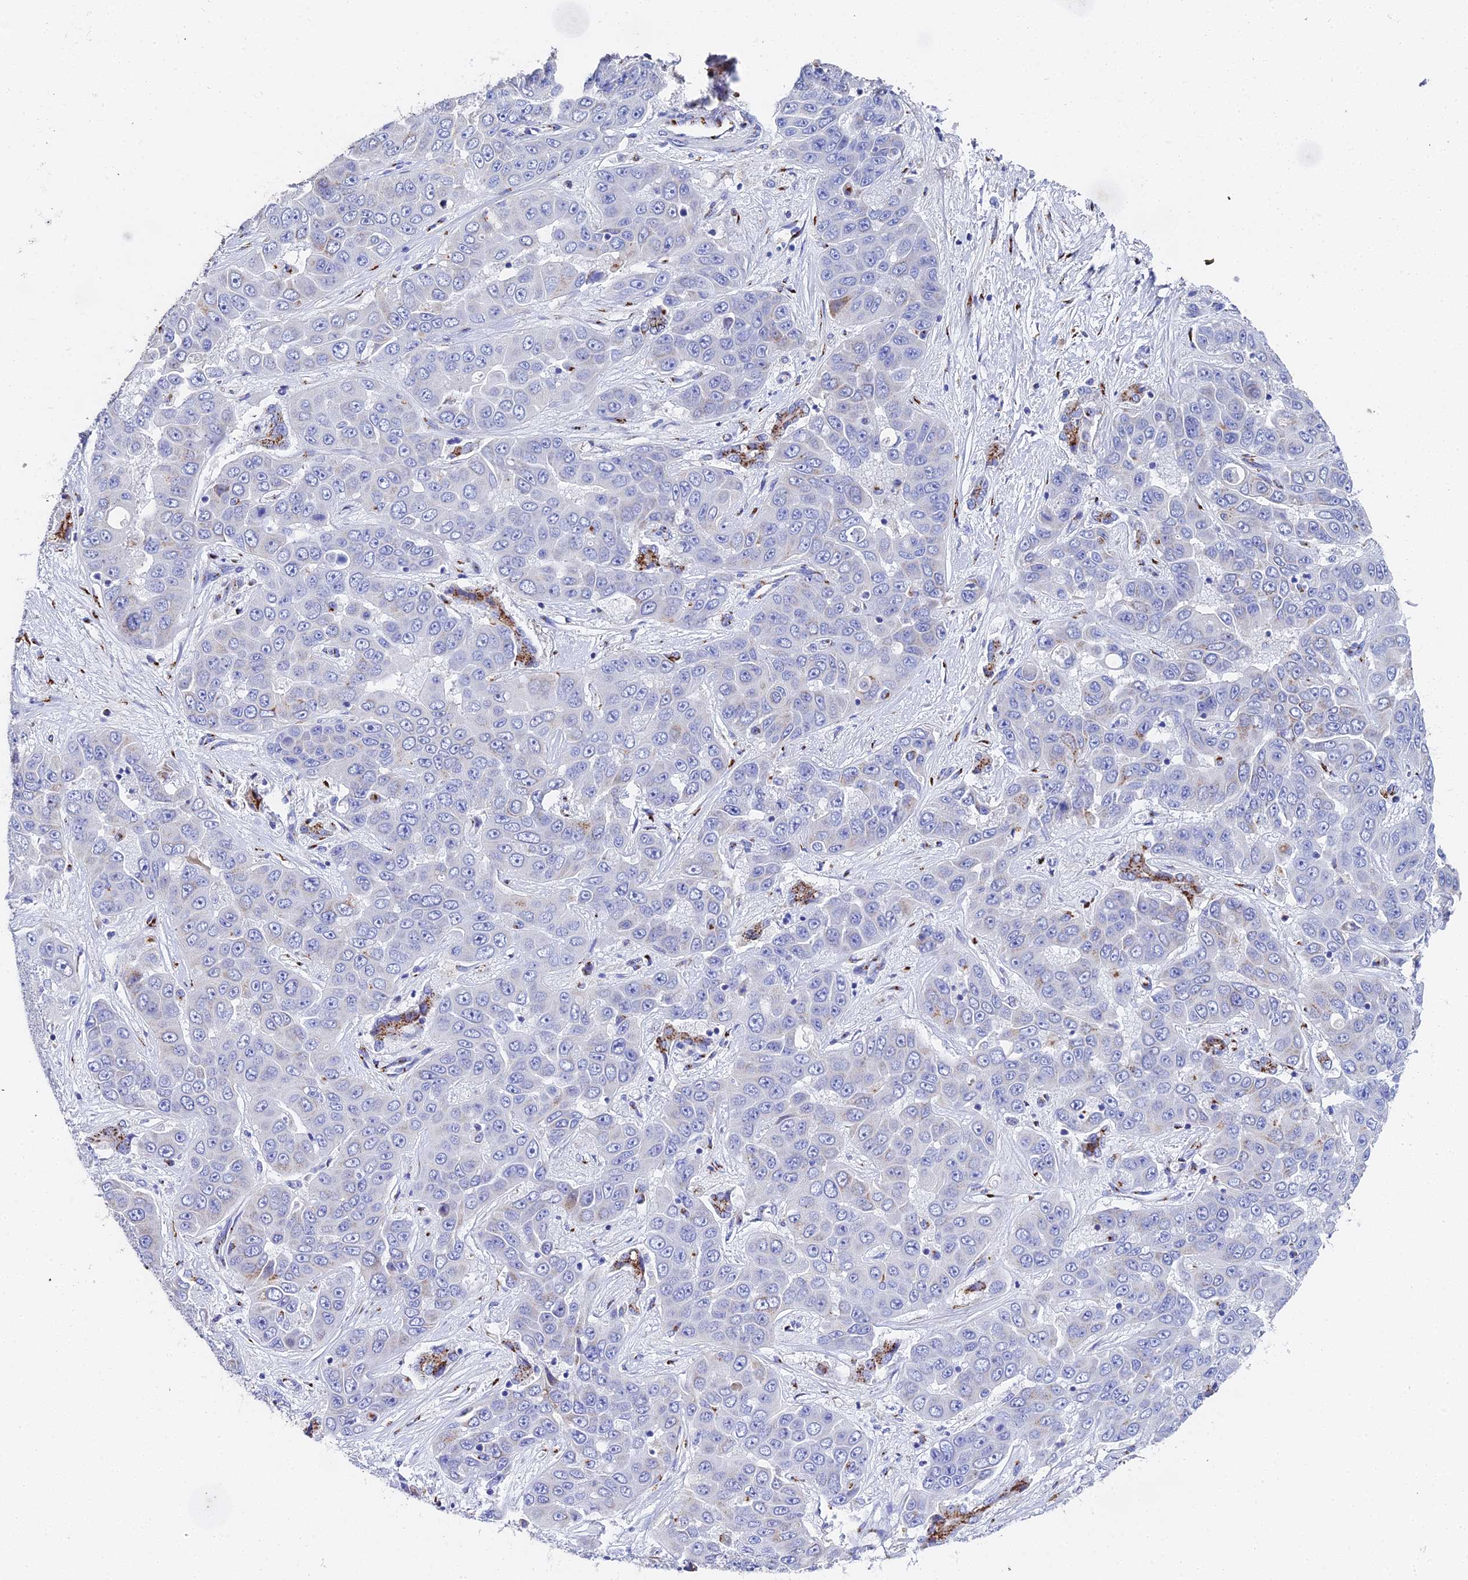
{"staining": {"intensity": "moderate", "quantity": "<25%", "location": "cytoplasmic/membranous"}, "tissue": "liver cancer", "cell_type": "Tumor cells", "image_type": "cancer", "snomed": [{"axis": "morphology", "description": "Cholangiocarcinoma"}, {"axis": "topography", "description": "Liver"}], "caption": "Immunohistochemistry (IHC) photomicrograph of liver cholangiocarcinoma stained for a protein (brown), which shows low levels of moderate cytoplasmic/membranous staining in approximately <25% of tumor cells.", "gene": "ENSG00000268674", "patient": {"sex": "female", "age": 52}}